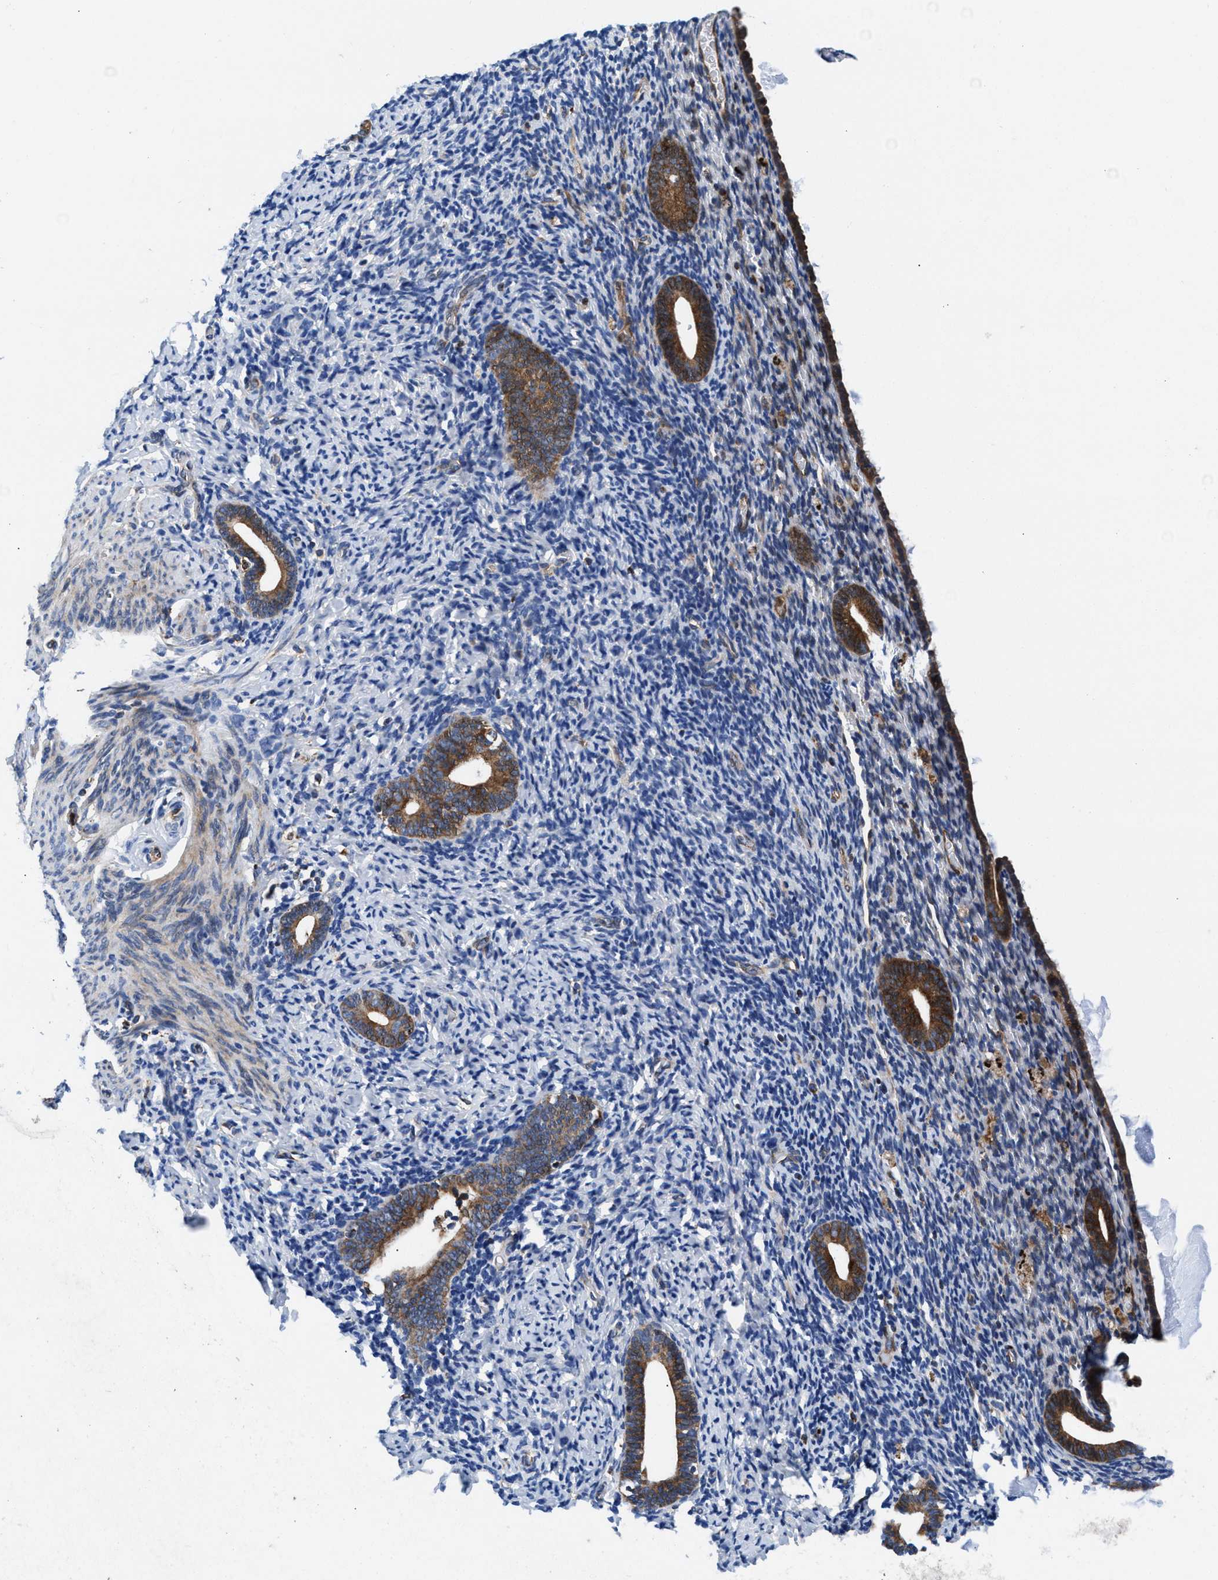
{"staining": {"intensity": "moderate", "quantity": "<25%", "location": "cytoplasmic/membranous"}, "tissue": "endometrium", "cell_type": "Cells in endometrial stroma", "image_type": "normal", "snomed": [{"axis": "morphology", "description": "Normal tissue, NOS"}, {"axis": "topography", "description": "Endometrium"}], "caption": "IHC image of unremarkable endometrium stained for a protein (brown), which exhibits low levels of moderate cytoplasmic/membranous expression in approximately <25% of cells in endometrial stroma.", "gene": "PRR15L", "patient": {"sex": "female", "age": 51}}